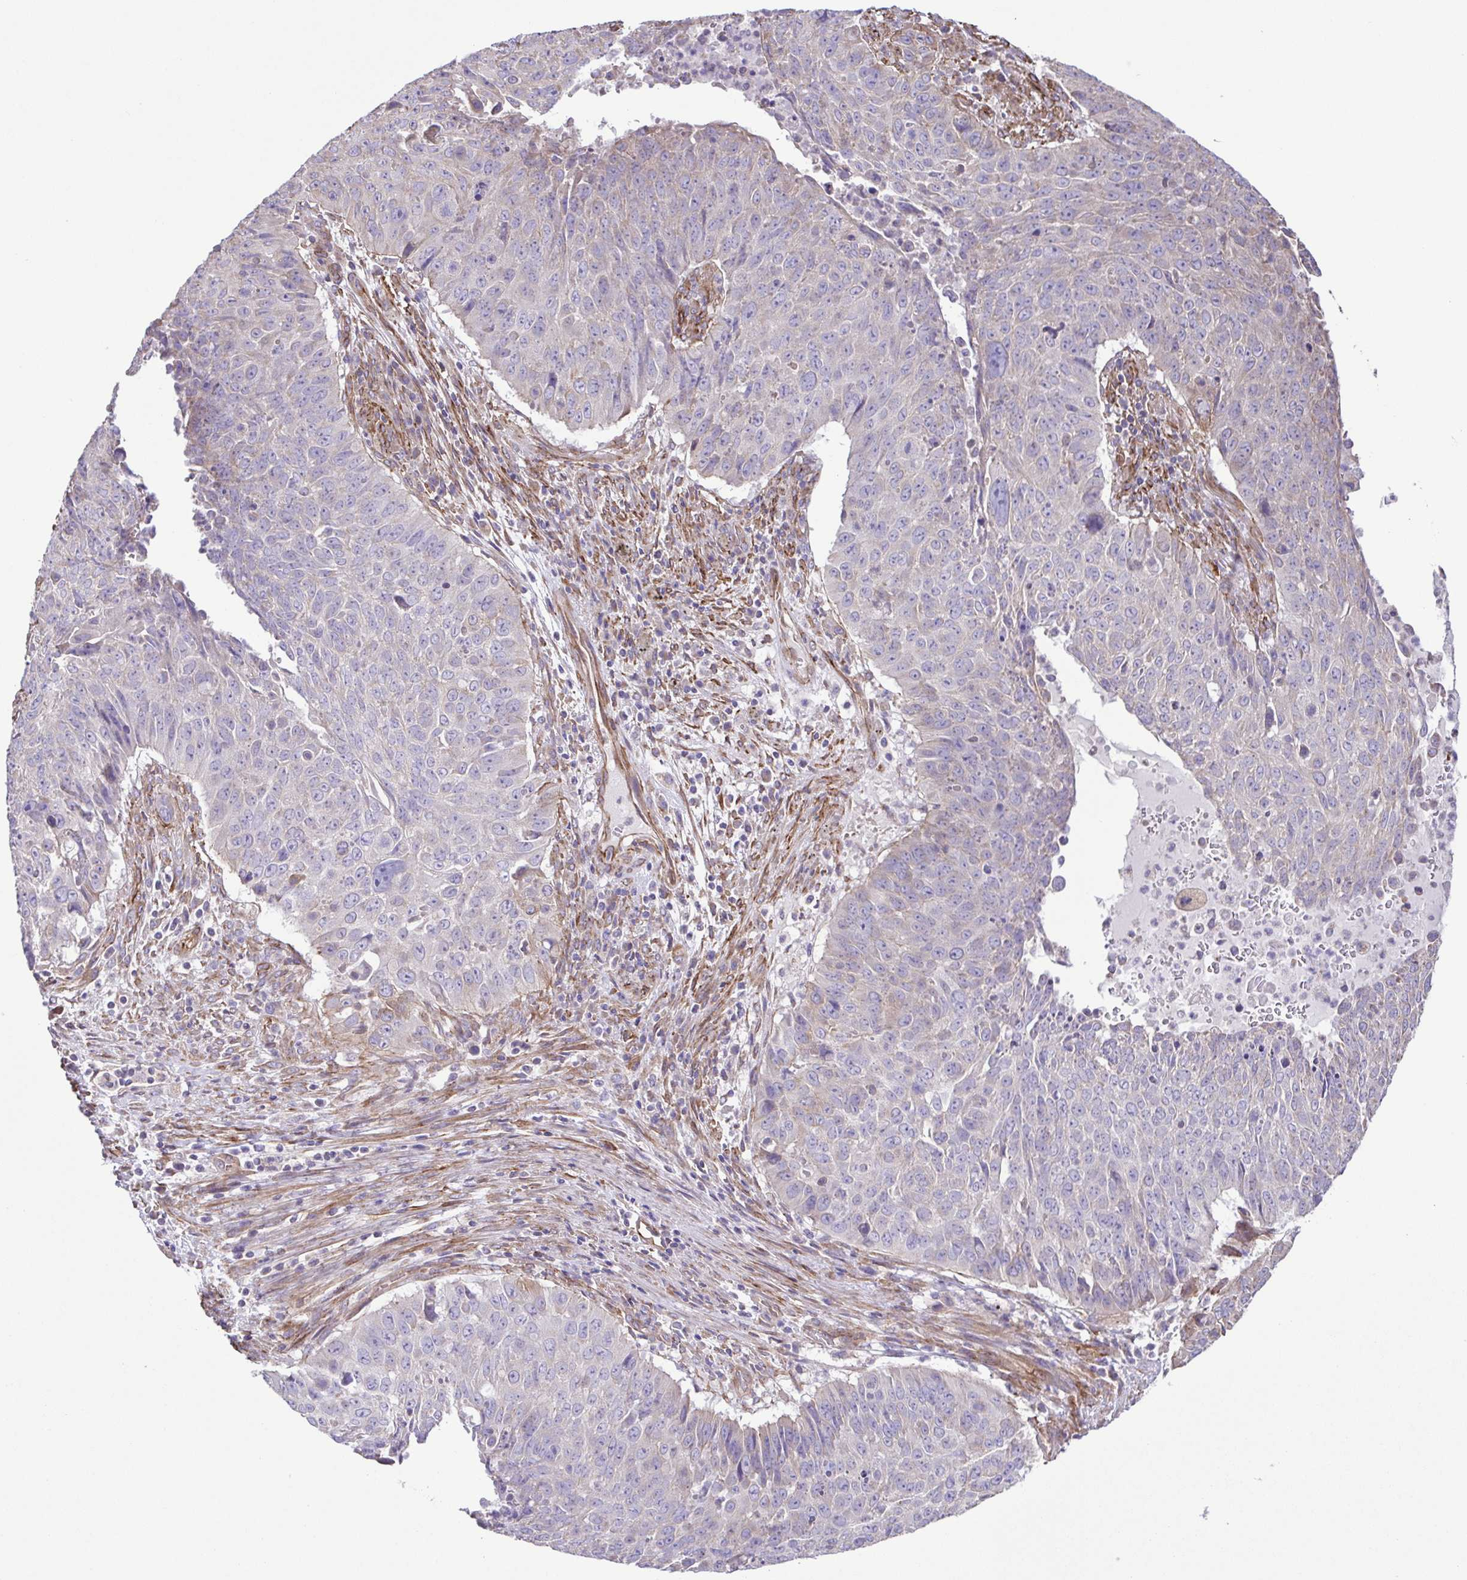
{"staining": {"intensity": "negative", "quantity": "none", "location": "none"}, "tissue": "lung cancer", "cell_type": "Tumor cells", "image_type": "cancer", "snomed": [{"axis": "morphology", "description": "Normal tissue, NOS"}, {"axis": "morphology", "description": "Squamous cell carcinoma, NOS"}, {"axis": "topography", "description": "Bronchus"}, {"axis": "topography", "description": "Lung"}], "caption": "High magnification brightfield microscopy of lung cancer (squamous cell carcinoma) stained with DAB (brown) and counterstained with hematoxylin (blue): tumor cells show no significant positivity.", "gene": "FLT1", "patient": {"sex": "male", "age": 64}}